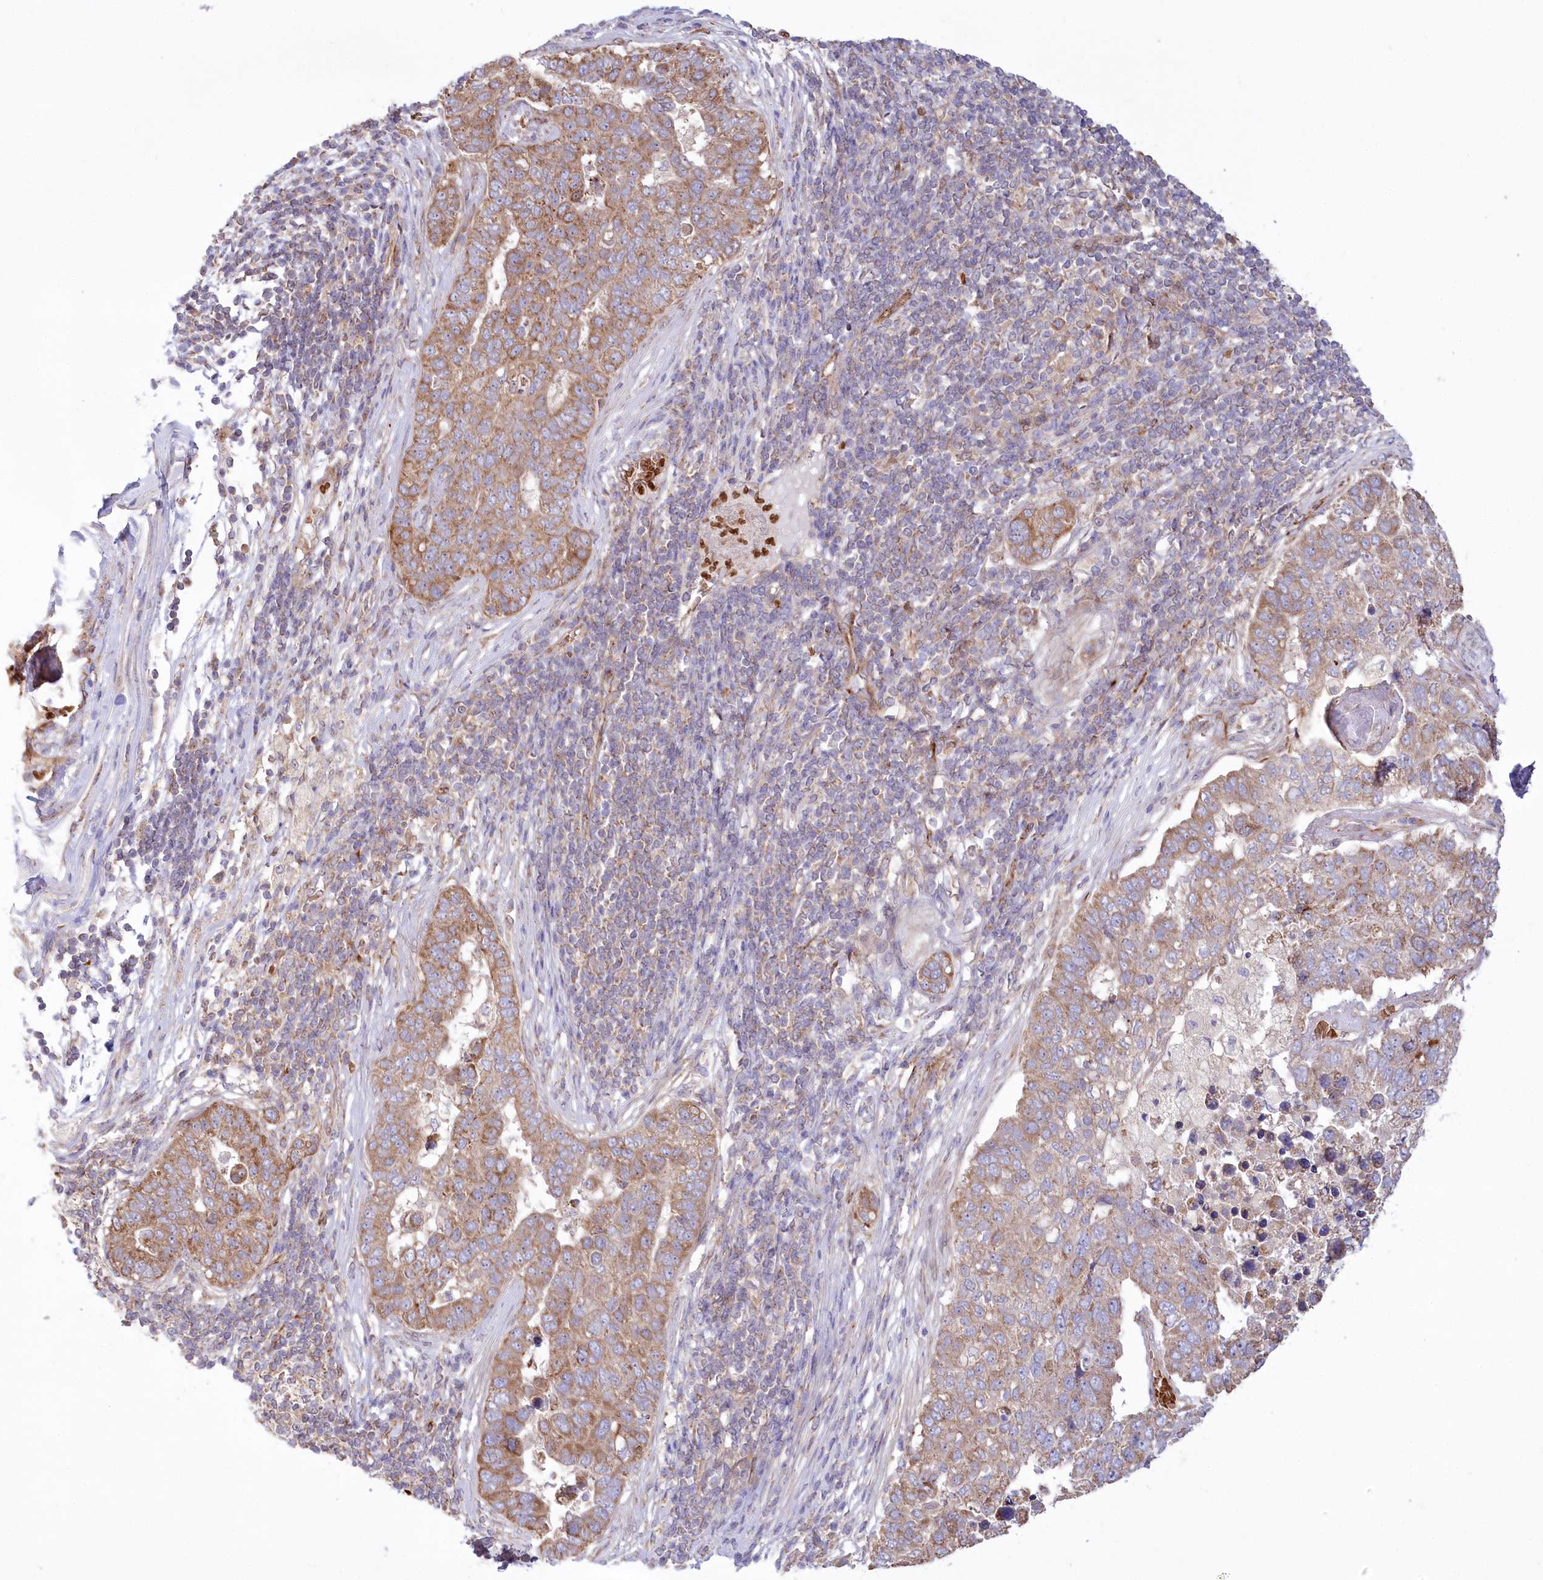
{"staining": {"intensity": "moderate", "quantity": ">75%", "location": "cytoplasmic/membranous"}, "tissue": "pancreatic cancer", "cell_type": "Tumor cells", "image_type": "cancer", "snomed": [{"axis": "morphology", "description": "Adenocarcinoma, NOS"}, {"axis": "topography", "description": "Pancreas"}], "caption": "Moderate cytoplasmic/membranous expression for a protein is present in approximately >75% of tumor cells of pancreatic cancer using immunohistochemistry (IHC).", "gene": "COMMD3", "patient": {"sex": "female", "age": 61}}